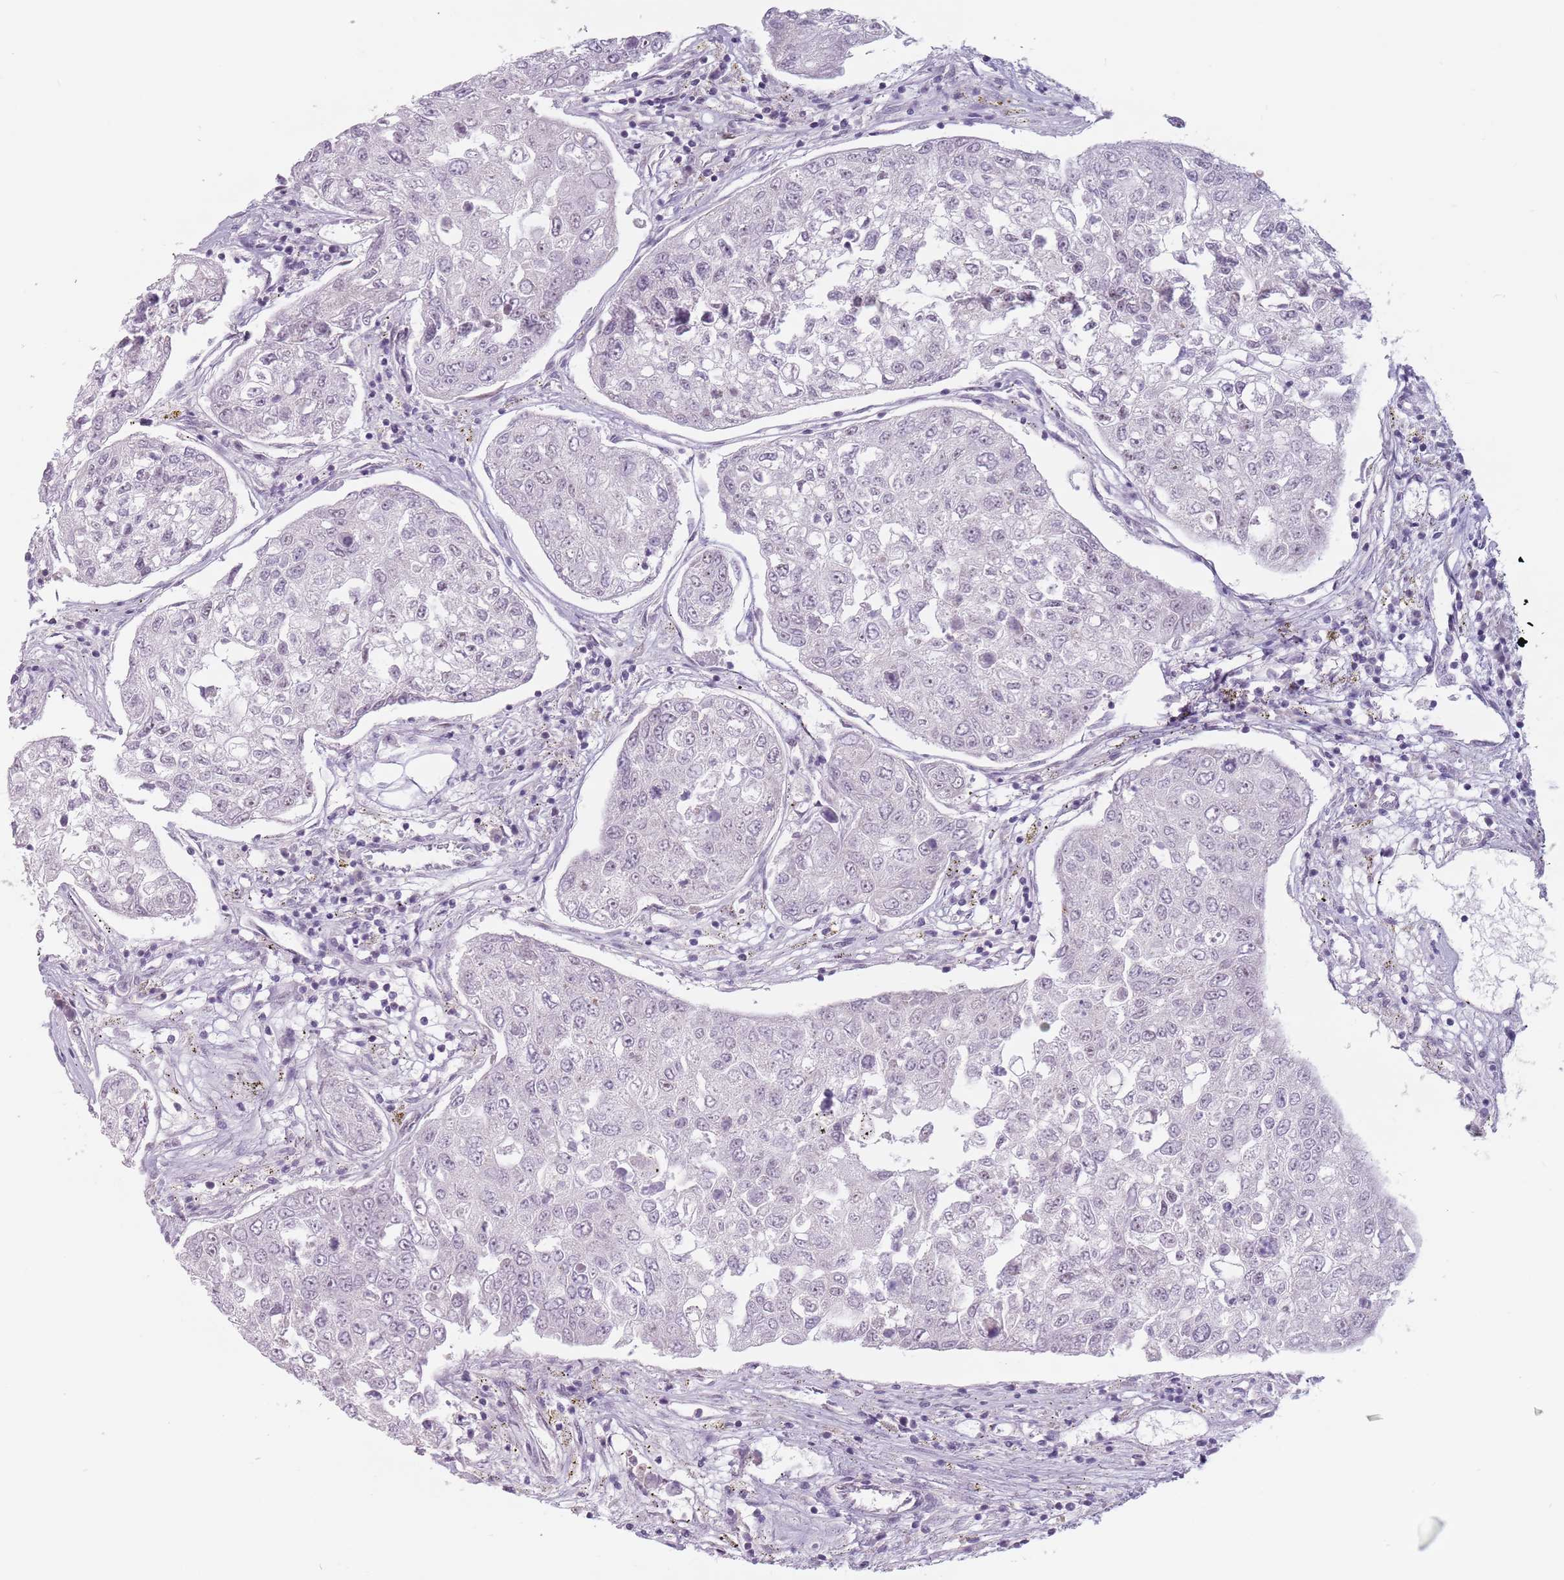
{"staining": {"intensity": "negative", "quantity": "none", "location": "none"}, "tissue": "urothelial cancer", "cell_type": "Tumor cells", "image_type": "cancer", "snomed": [{"axis": "morphology", "description": "Urothelial carcinoma, High grade"}, {"axis": "topography", "description": "Lymph node"}, {"axis": "topography", "description": "Urinary bladder"}], "caption": "The histopathology image exhibits no significant staining in tumor cells of urothelial cancer.", "gene": "PTCHD1", "patient": {"sex": "male", "age": 51}}